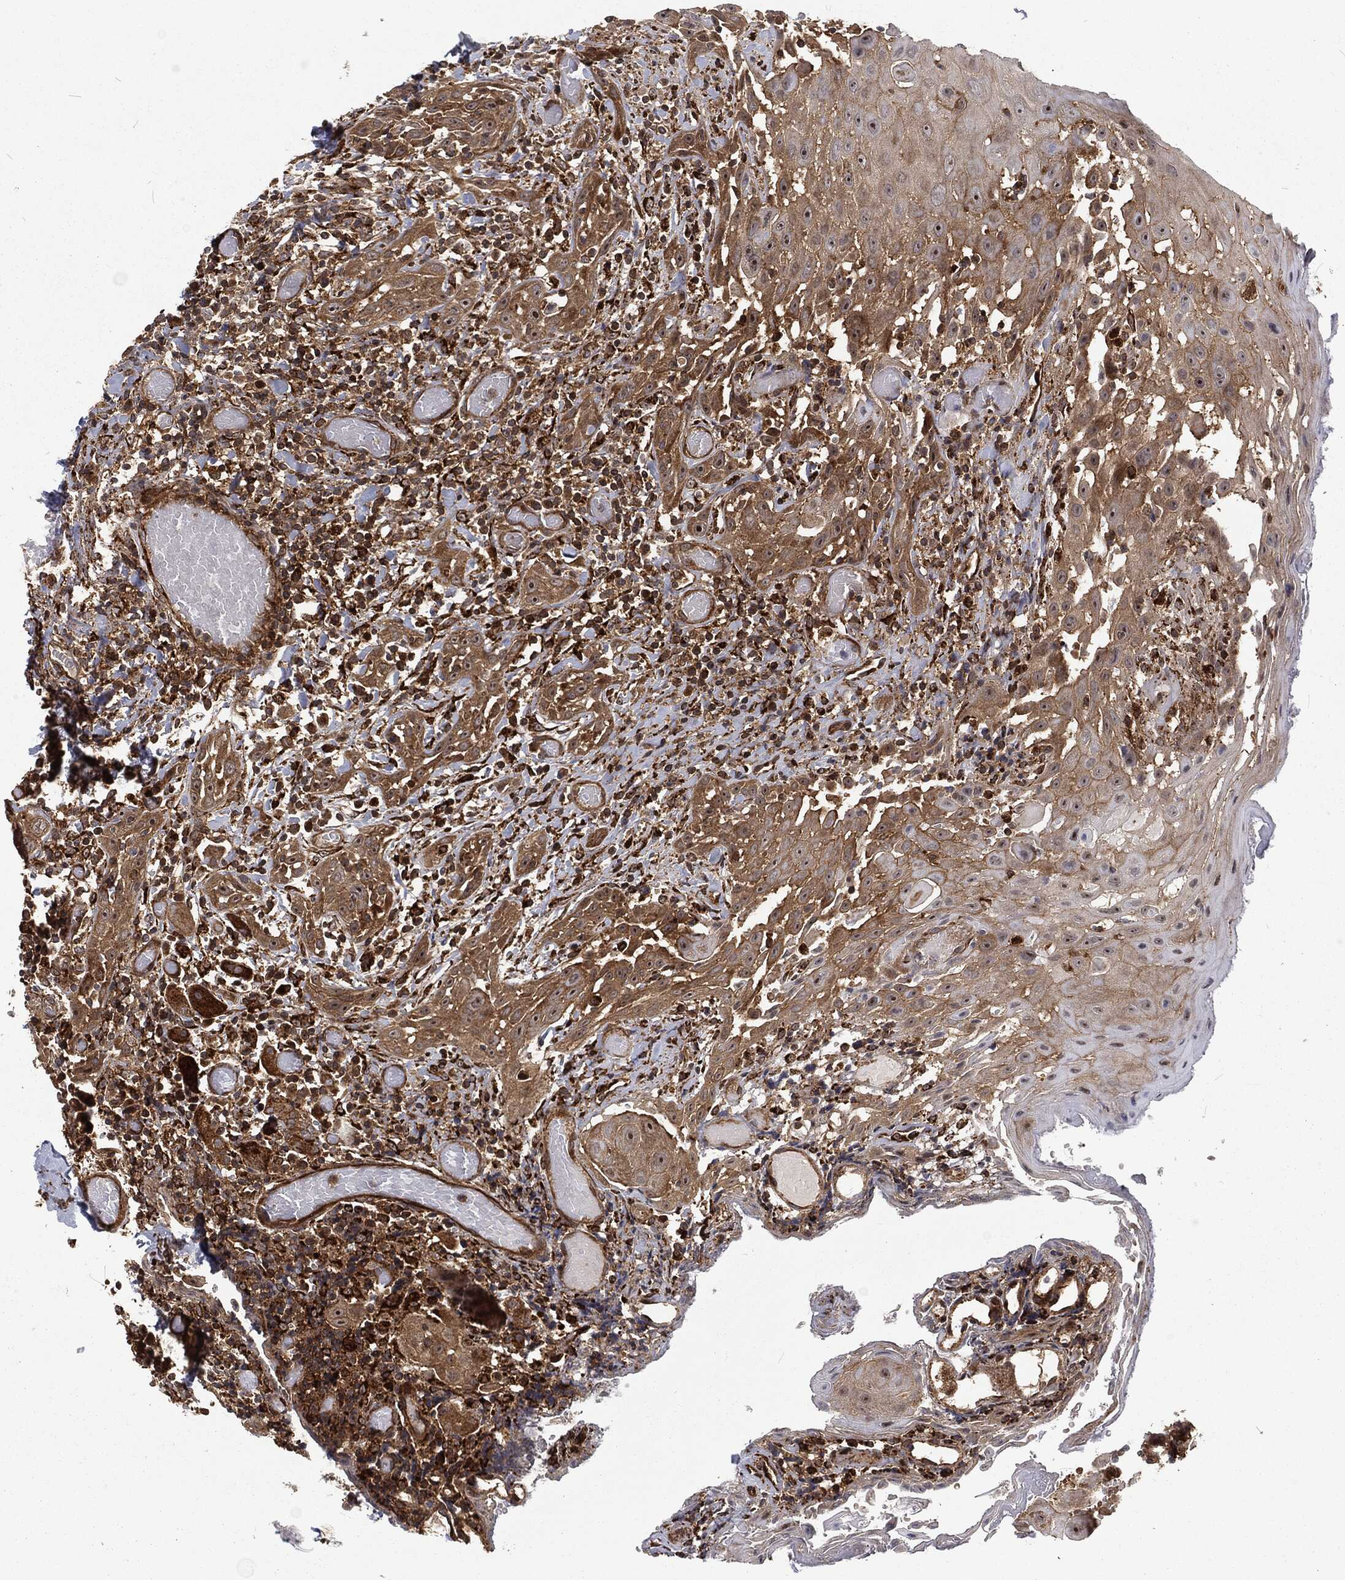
{"staining": {"intensity": "strong", "quantity": ">75%", "location": "cytoplasmic/membranous"}, "tissue": "head and neck cancer", "cell_type": "Tumor cells", "image_type": "cancer", "snomed": [{"axis": "morphology", "description": "Normal tissue, NOS"}, {"axis": "morphology", "description": "Squamous cell carcinoma, NOS"}, {"axis": "topography", "description": "Oral tissue"}, {"axis": "topography", "description": "Head-Neck"}], "caption": "Squamous cell carcinoma (head and neck) stained with a brown dye displays strong cytoplasmic/membranous positive staining in about >75% of tumor cells.", "gene": "RFTN1", "patient": {"sex": "male", "age": 71}}